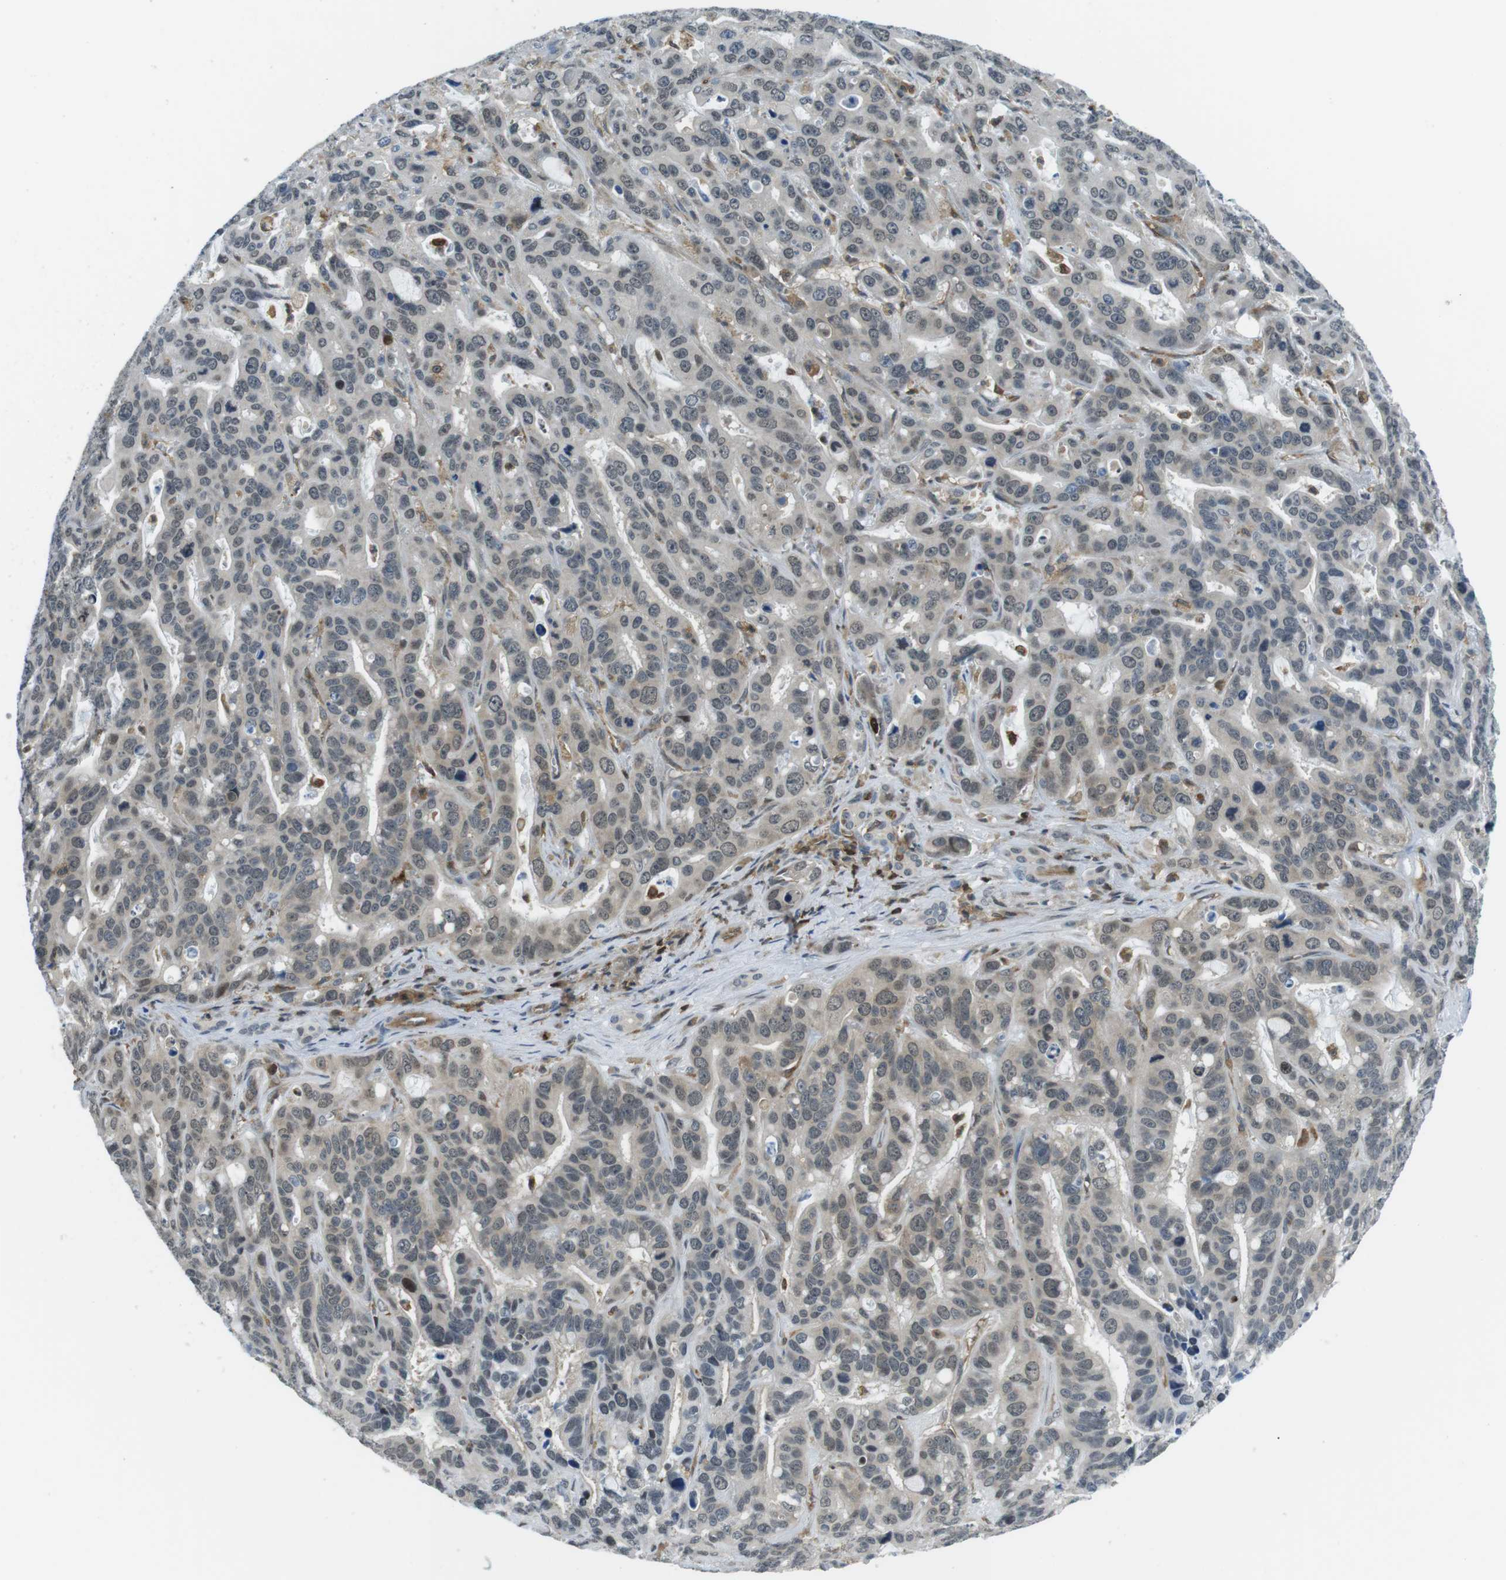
{"staining": {"intensity": "weak", "quantity": "<25%", "location": "cytoplasmic/membranous,nuclear"}, "tissue": "liver cancer", "cell_type": "Tumor cells", "image_type": "cancer", "snomed": [{"axis": "morphology", "description": "Cholangiocarcinoma"}, {"axis": "topography", "description": "Liver"}], "caption": "Liver cancer (cholangiocarcinoma) was stained to show a protein in brown. There is no significant expression in tumor cells.", "gene": "STK10", "patient": {"sex": "female", "age": 65}}